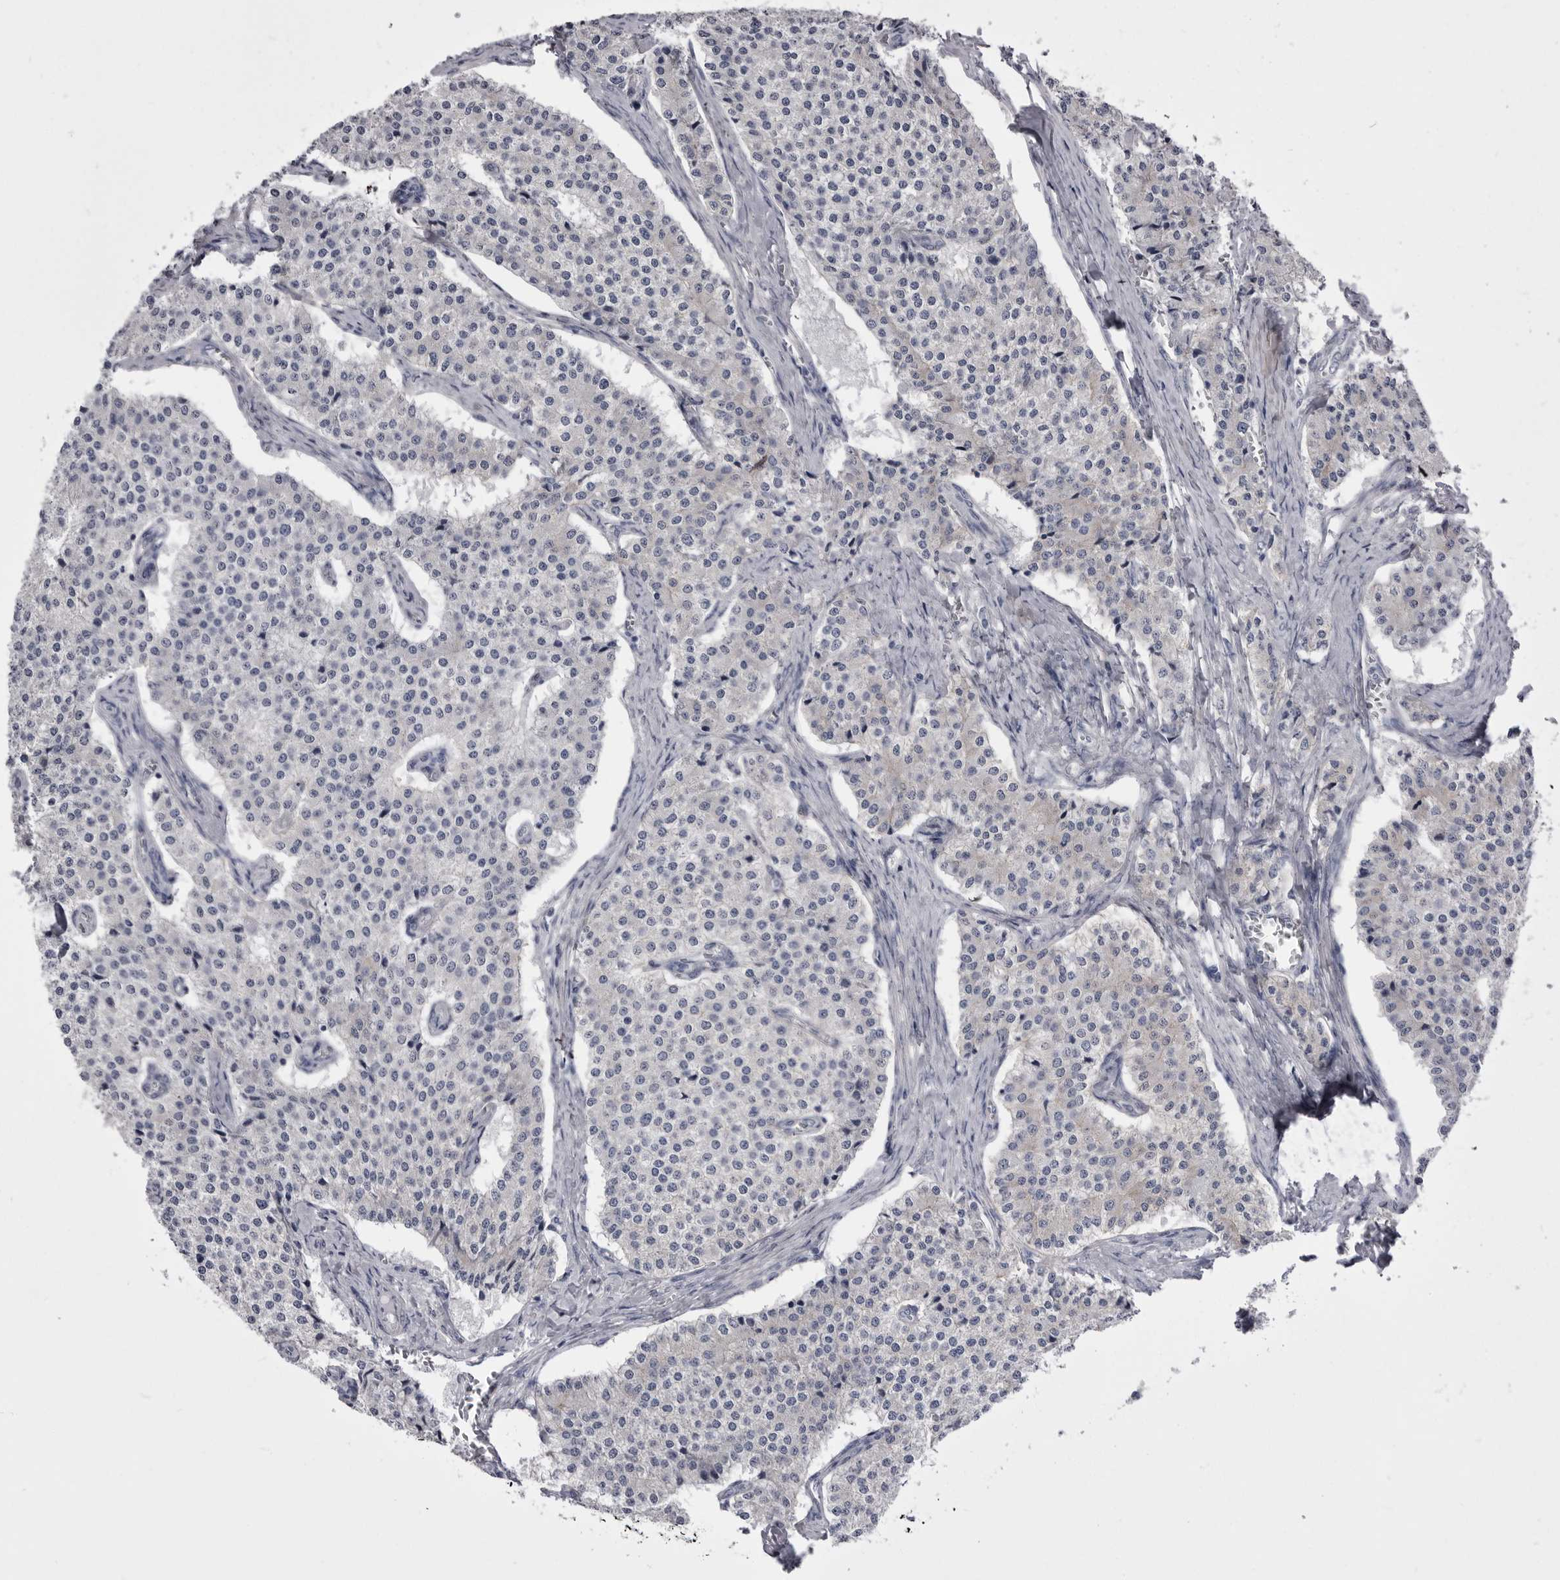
{"staining": {"intensity": "negative", "quantity": "none", "location": "none"}, "tissue": "carcinoid", "cell_type": "Tumor cells", "image_type": "cancer", "snomed": [{"axis": "morphology", "description": "Carcinoid, malignant, NOS"}, {"axis": "topography", "description": "Colon"}], "caption": "A high-resolution histopathology image shows immunohistochemistry (IHC) staining of carcinoid, which demonstrates no significant staining in tumor cells.", "gene": "ANK2", "patient": {"sex": "female", "age": 52}}